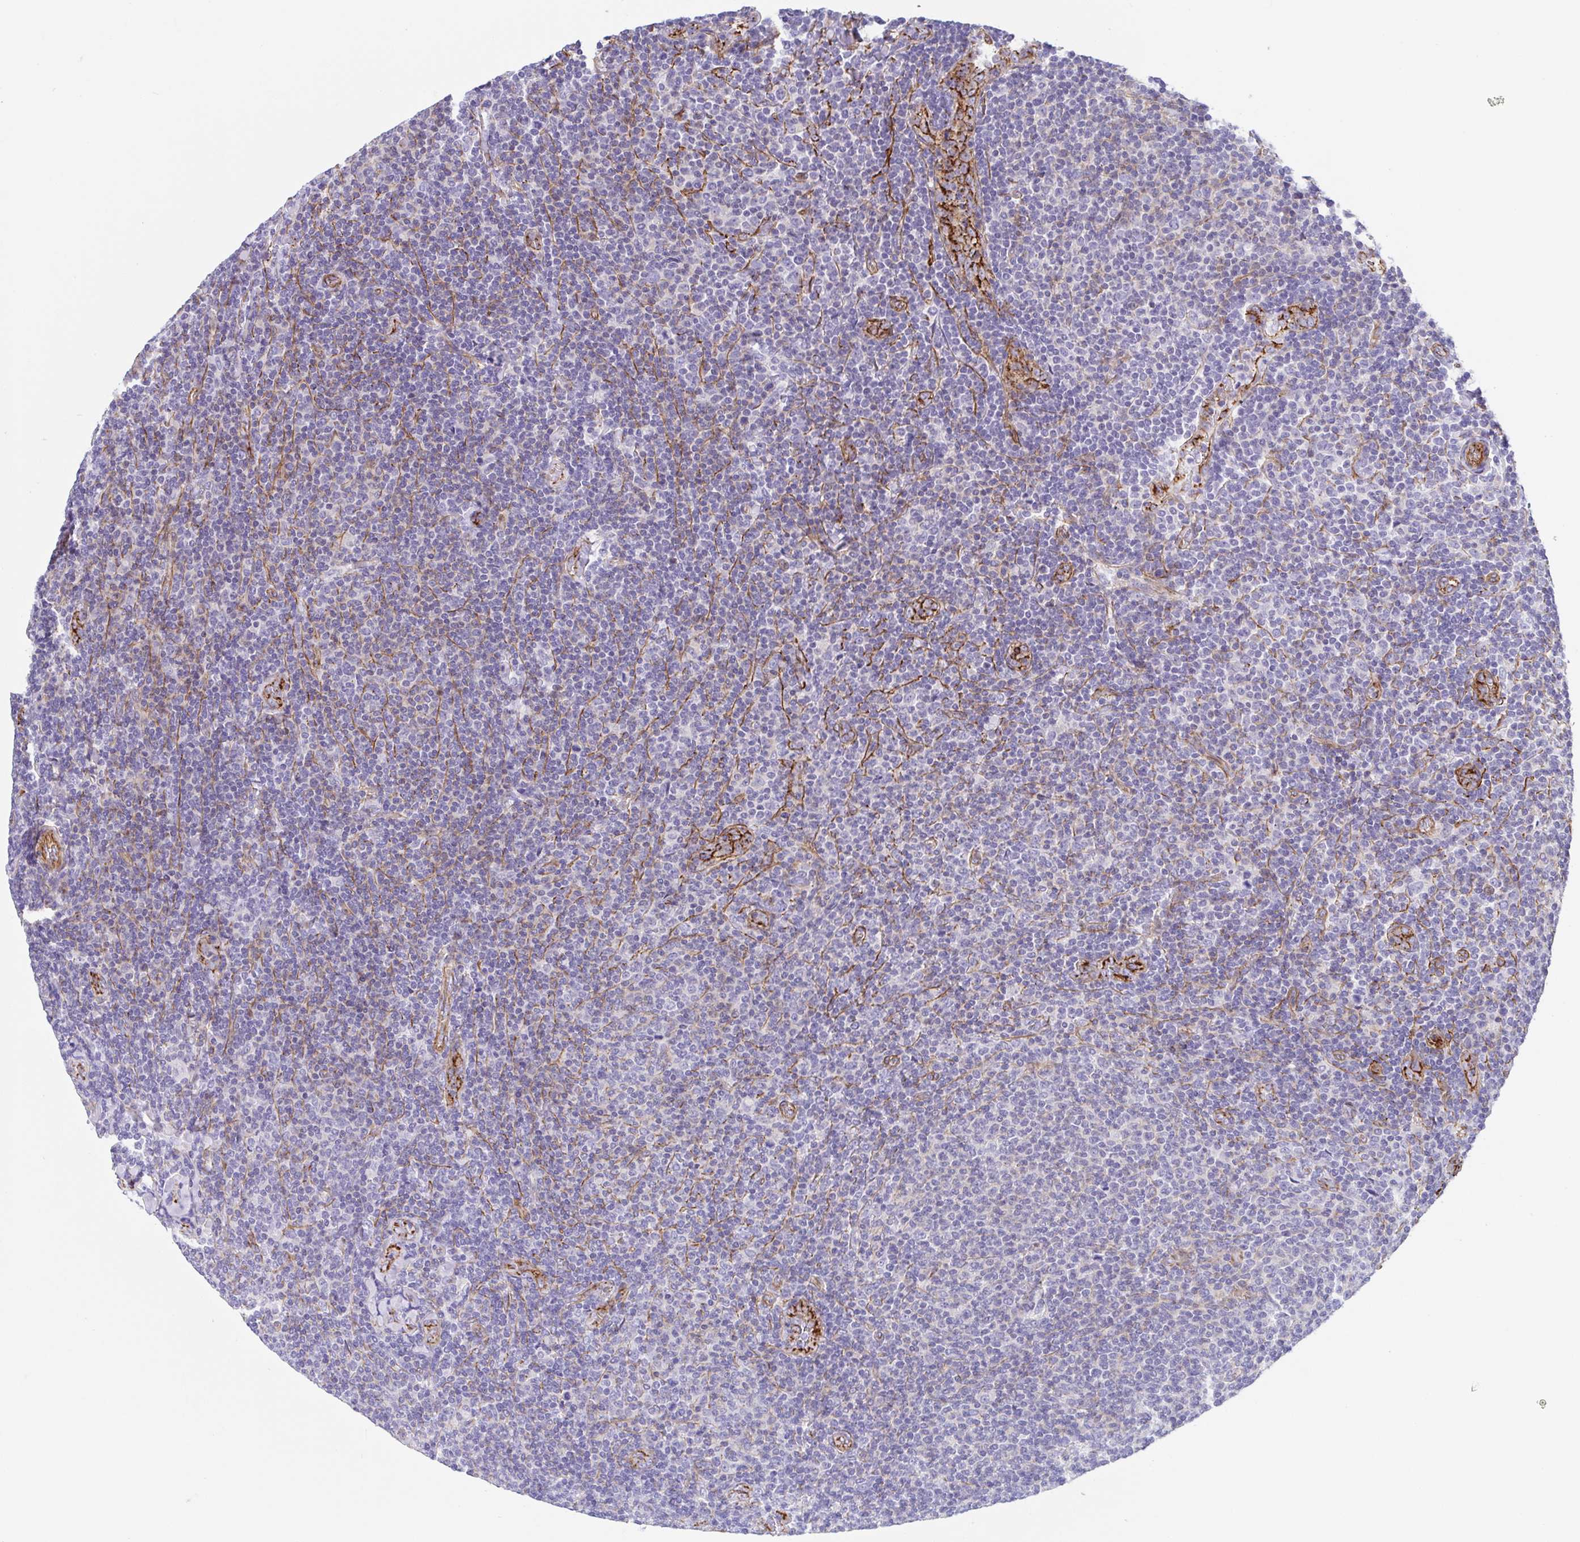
{"staining": {"intensity": "negative", "quantity": "none", "location": "none"}, "tissue": "lymphoma", "cell_type": "Tumor cells", "image_type": "cancer", "snomed": [{"axis": "morphology", "description": "Malignant lymphoma, non-Hodgkin's type, Low grade"}, {"axis": "topography", "description": "Lymph node"}], "caption": "High power microscopy histopathology image of an immunohistochemistry (IHC) micrograph of low-grade malignant lymphoma, non-Hodgkin's type, revealing no significant staining in tumor cells. (Immunohistochemistry (ihc), brightfield microscopy, high magnification).", "gene": "TRAM2", "patient": {"sex": "male", "age": 52}}